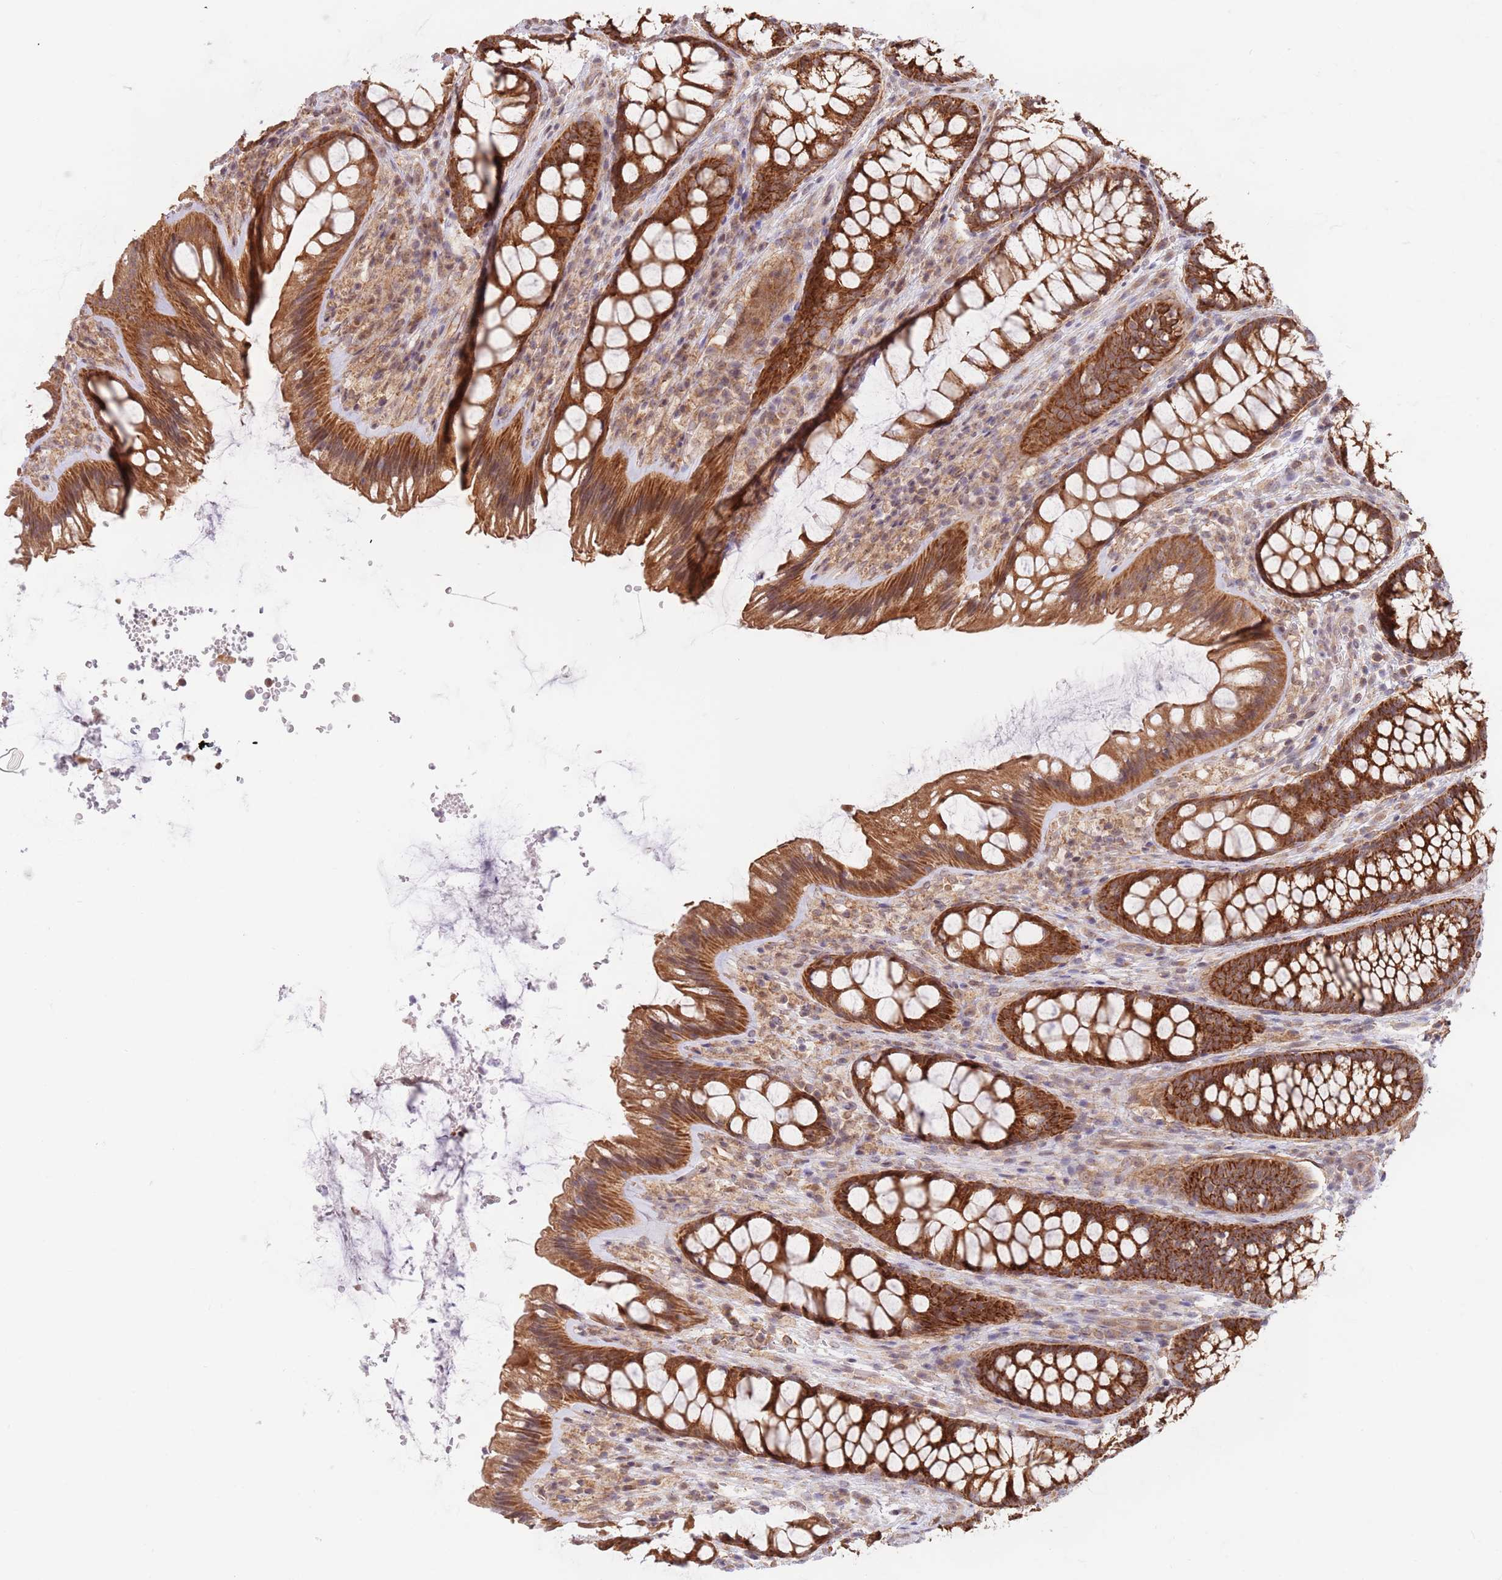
{"staining": {"intensity": "moderate", "quantity": ">75%", "location": "cytoplasmic/membranous"}, "tissue": "colon", "cell_type": "Endothelial cells", "image_type": "normal", "snomed": [{"axis": "morphology", "description": "Normal tissue, NOS"}, {"axis": "topography", "description": "Colon"}], "caption": "The micrograph exhibits staining of benign colon, revealing moderate cytoplasmic/membranous protein staining (brown color) within endothelial cells.", "gene": "UQCC3", "patient": {"sex": "male", "age": 46}}